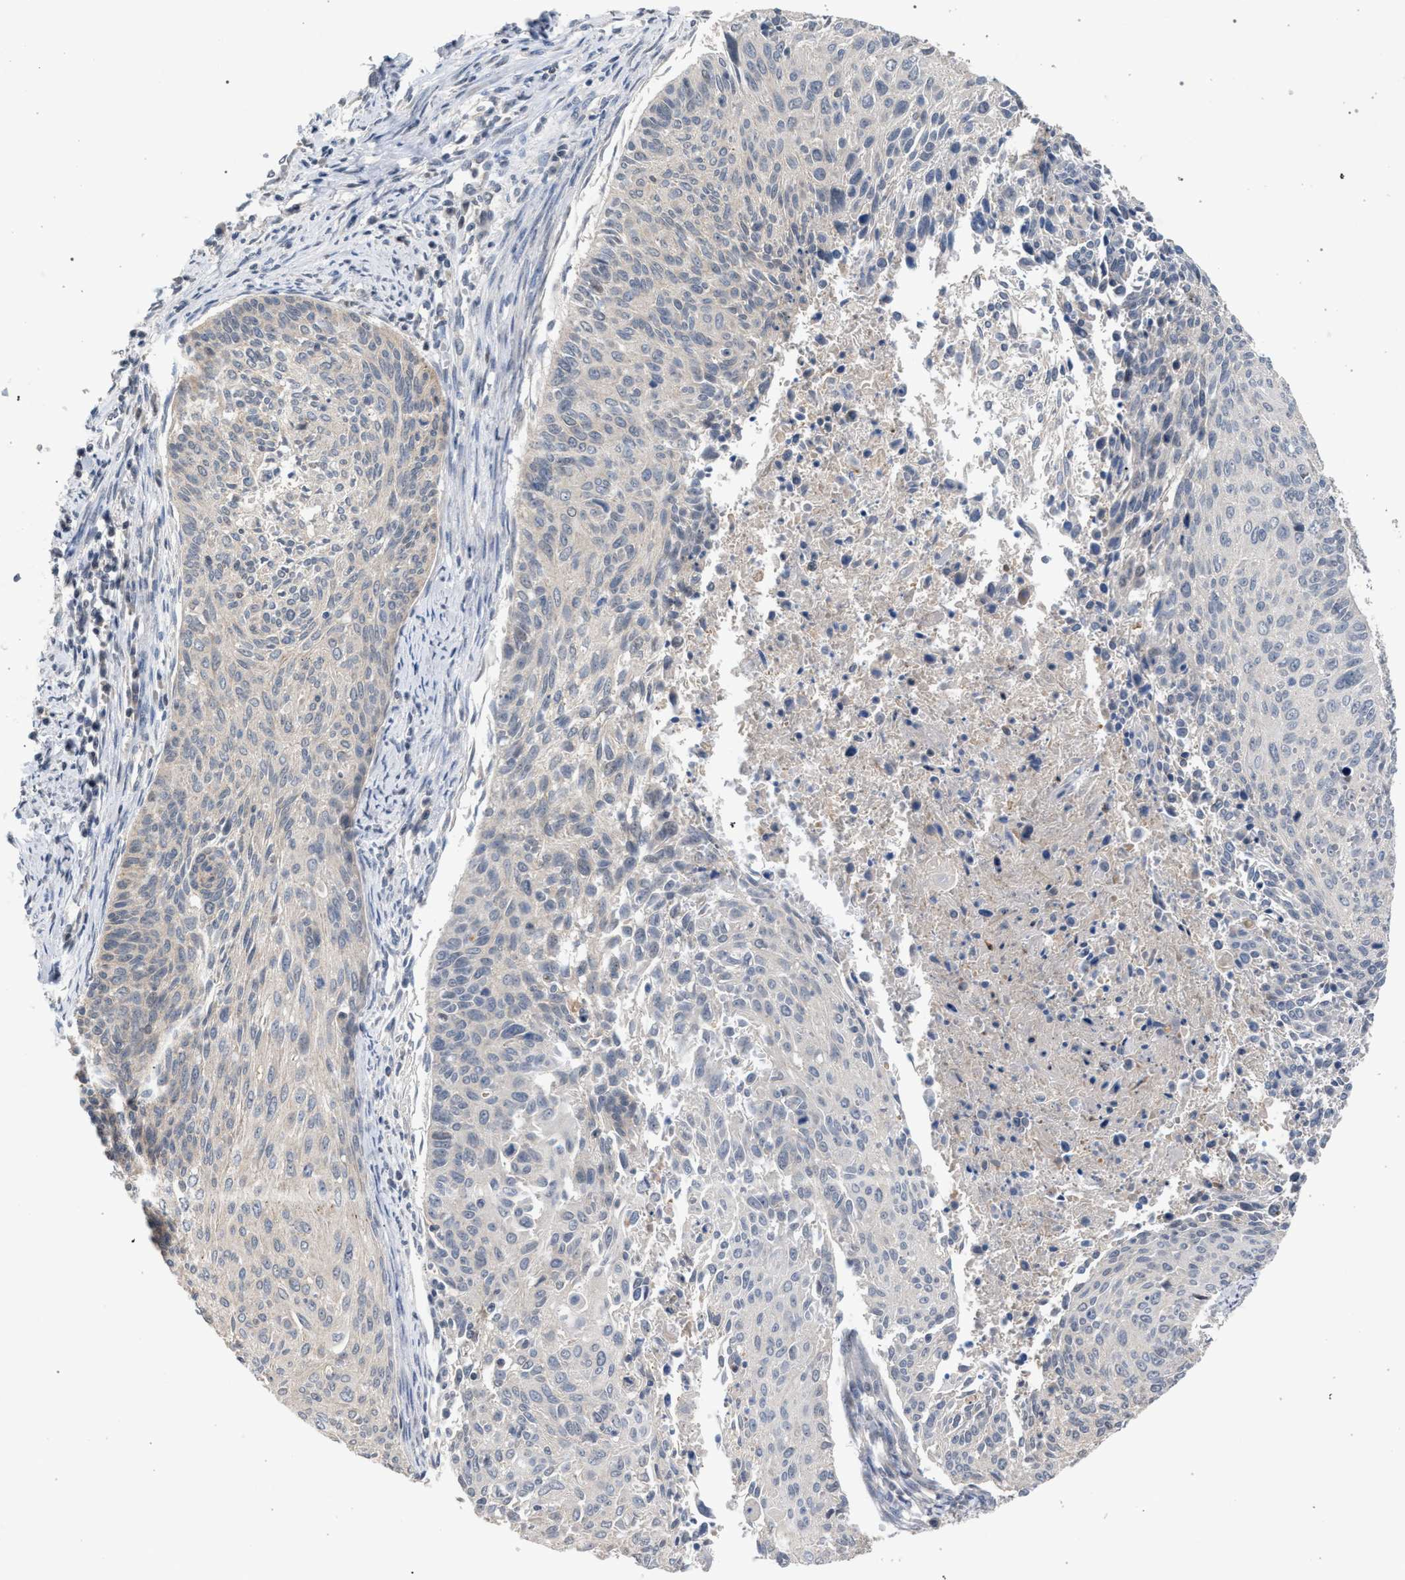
{"staining": {"intensity": "negative", "quantity": "none", "location": "none"}, "tissue": "cervical cancer", "cell_type": "Tumor cells", "image_type": "cancer", "snomed": [{"axis": "morphology", "description": "Squamous cell carcinoma, NOS"}, {"axis": "topography", "description": "Cervix"}], "caption": "IHC histopathology image of neoplastic tissue: human cervical cancer (squamous cell carcinoma) stained with DAB exhibits no significant protein positivity in tumor cells.", "gene": "TECPR1", "patient": {"sex": "female", "age": 55}}